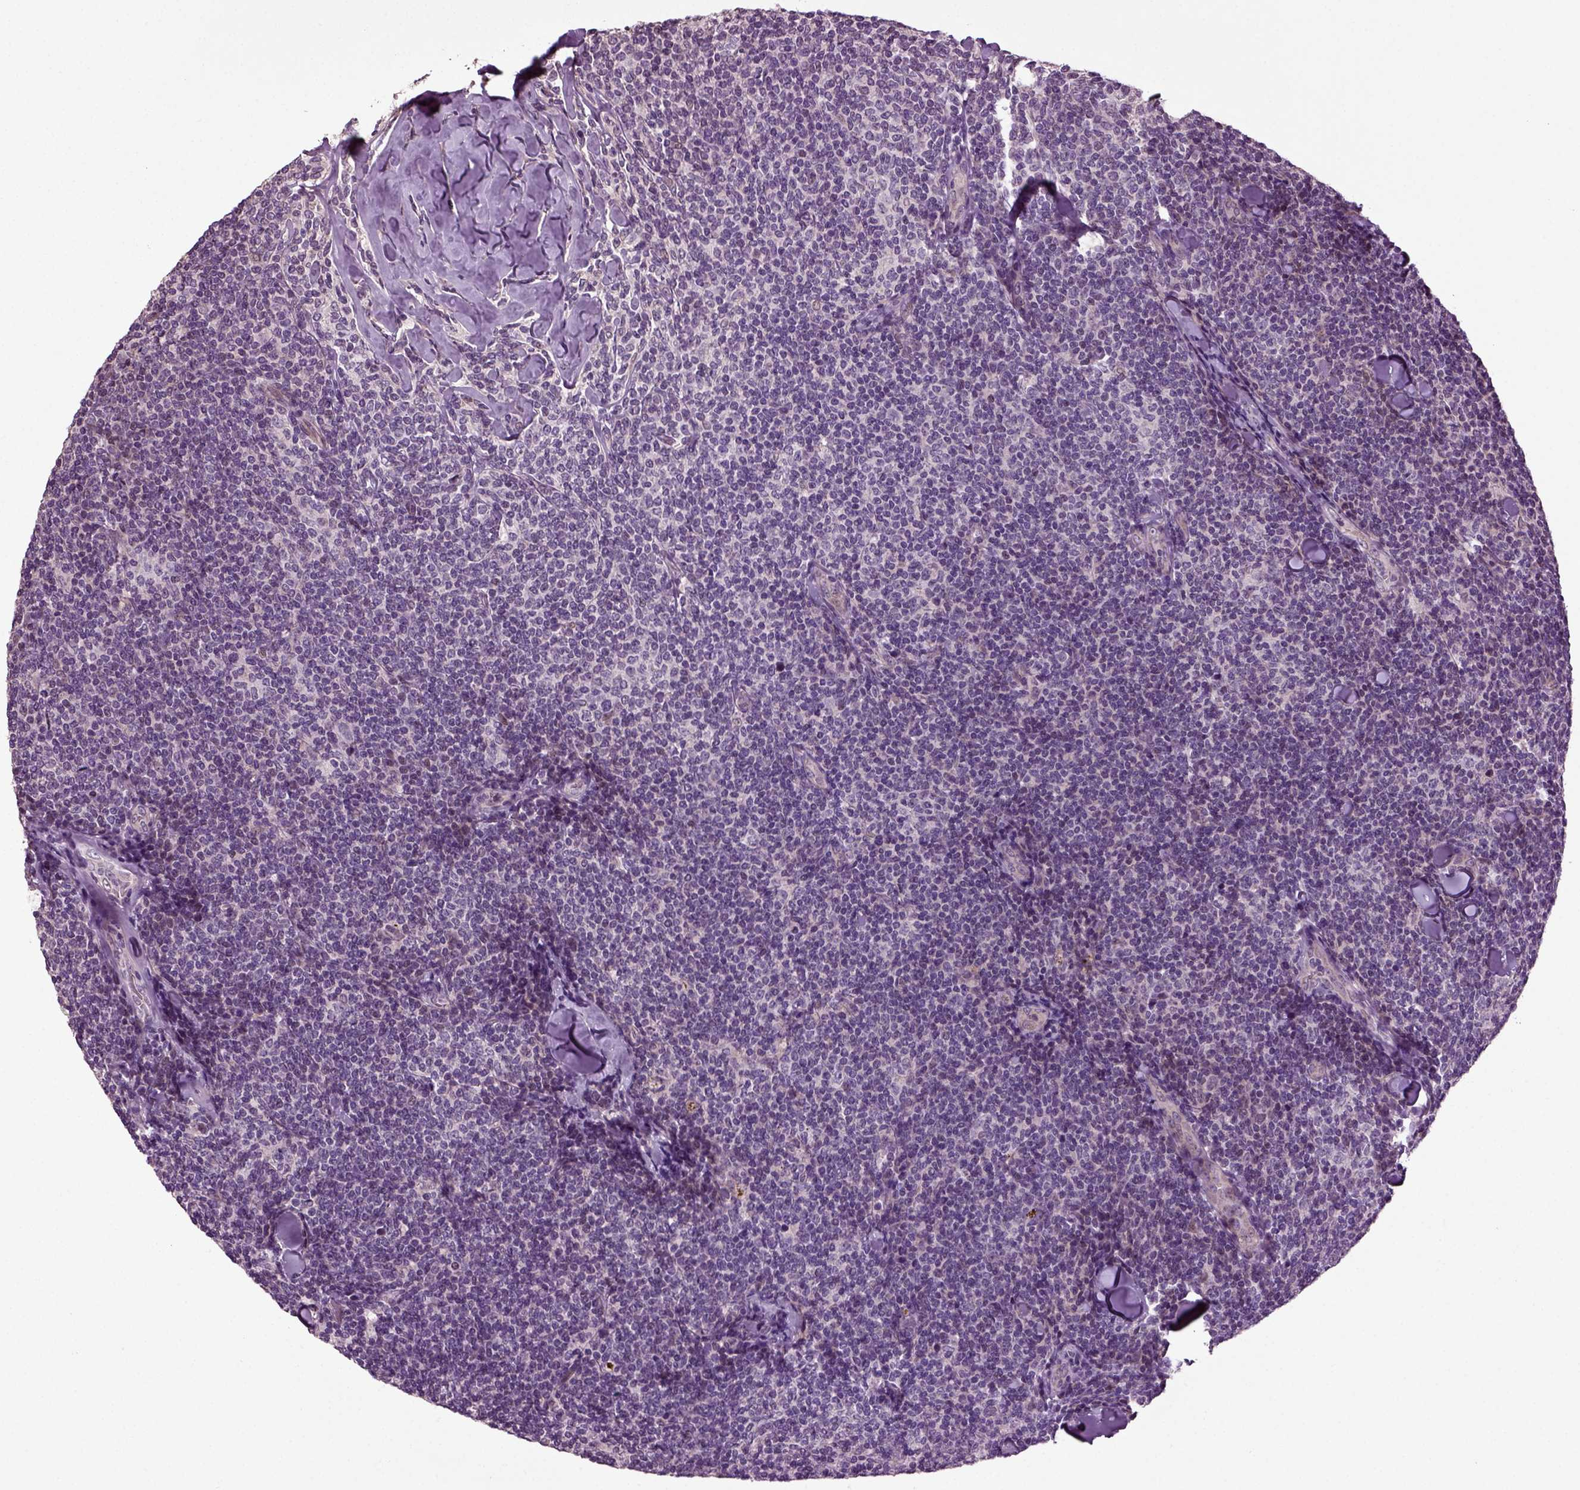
{"staining": {"intensity": "negative", "quantity": "none", "location": "none"}, "tissue": "lymphoma", "cell_type": "Tumor cells", "image_type": "cancer", "snomed": [{"axis": "morphology", "description": "Malignant lymphoma, non-Hodgkin's type, Low grade"}, {"axis": "topography", "description": "Lymph node"}], "caption": "Immunohistochemistry (IHC) micrograph of neoplastic tissue: human low-grade malignant lymphoma, non-Hodgkin's type stained with DAB displays no significant protein expression in tumor cells.", "gene": "HAGHL", "patient": {"sex": "female", "age": 56}}